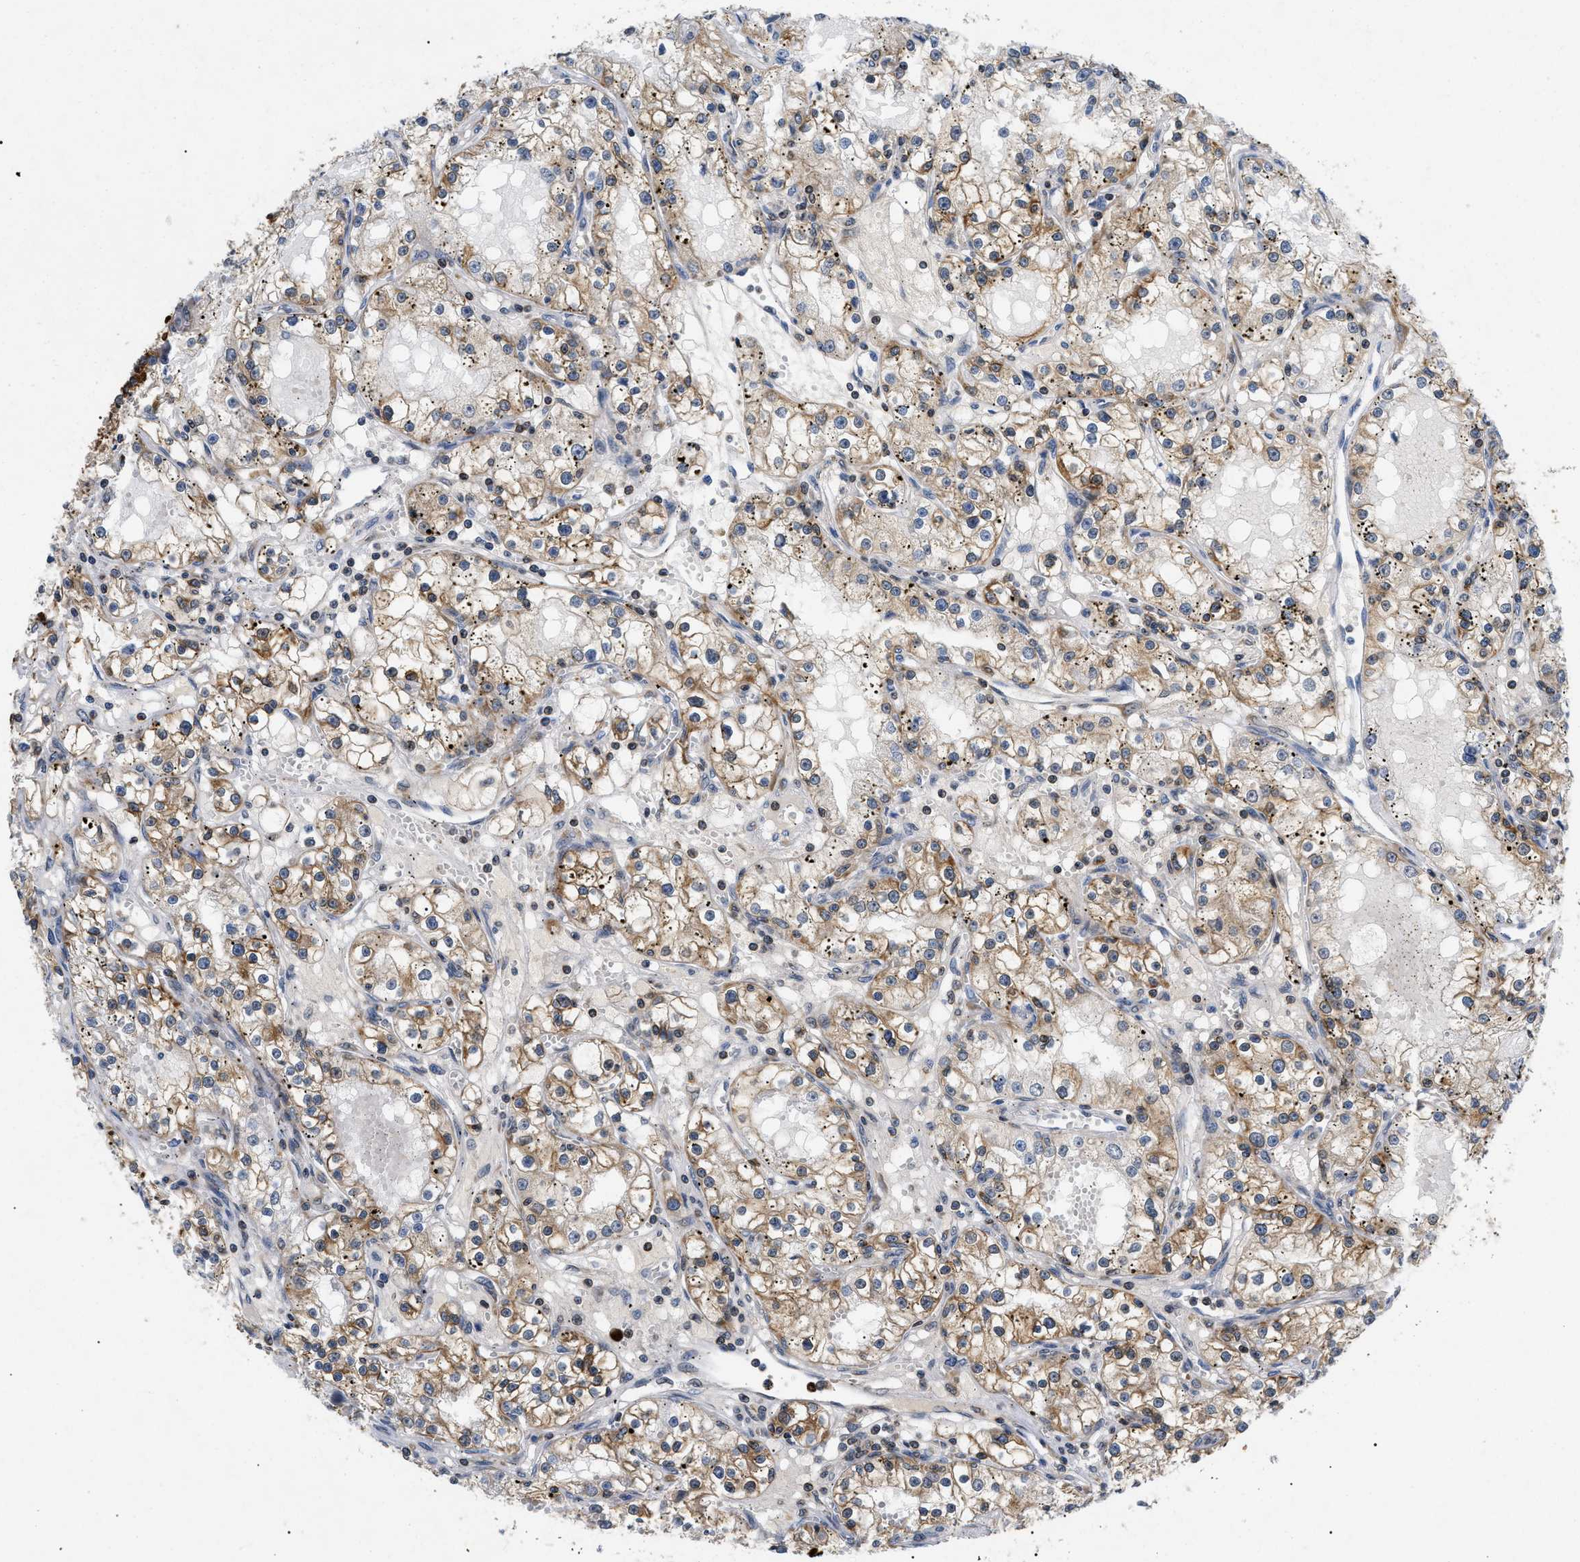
{"staining": {"intensity": "moderate", "quantity": "25%-75%", "location": "cytoplasmic/membranous"}, "tissue": "renal cancer", "cell_type": "Tumor cells", "image_type": "cancer", "snomed": [{"axis": "morphology", "description": "Adenocarcinoma, NOS"}, {"axis": "topography", "description": "Kidney"}], "caption": "DAB (3,3'-diaminobenzidine) immunohistochemical staining of renal cancer (adenocarcinoma) reveals moderate cytoplasmic/membranous protein expression in approximately 25%-75% of tumor cells.", "gene": "DERL1", "patient": {"sex": "male", "age": 56}}